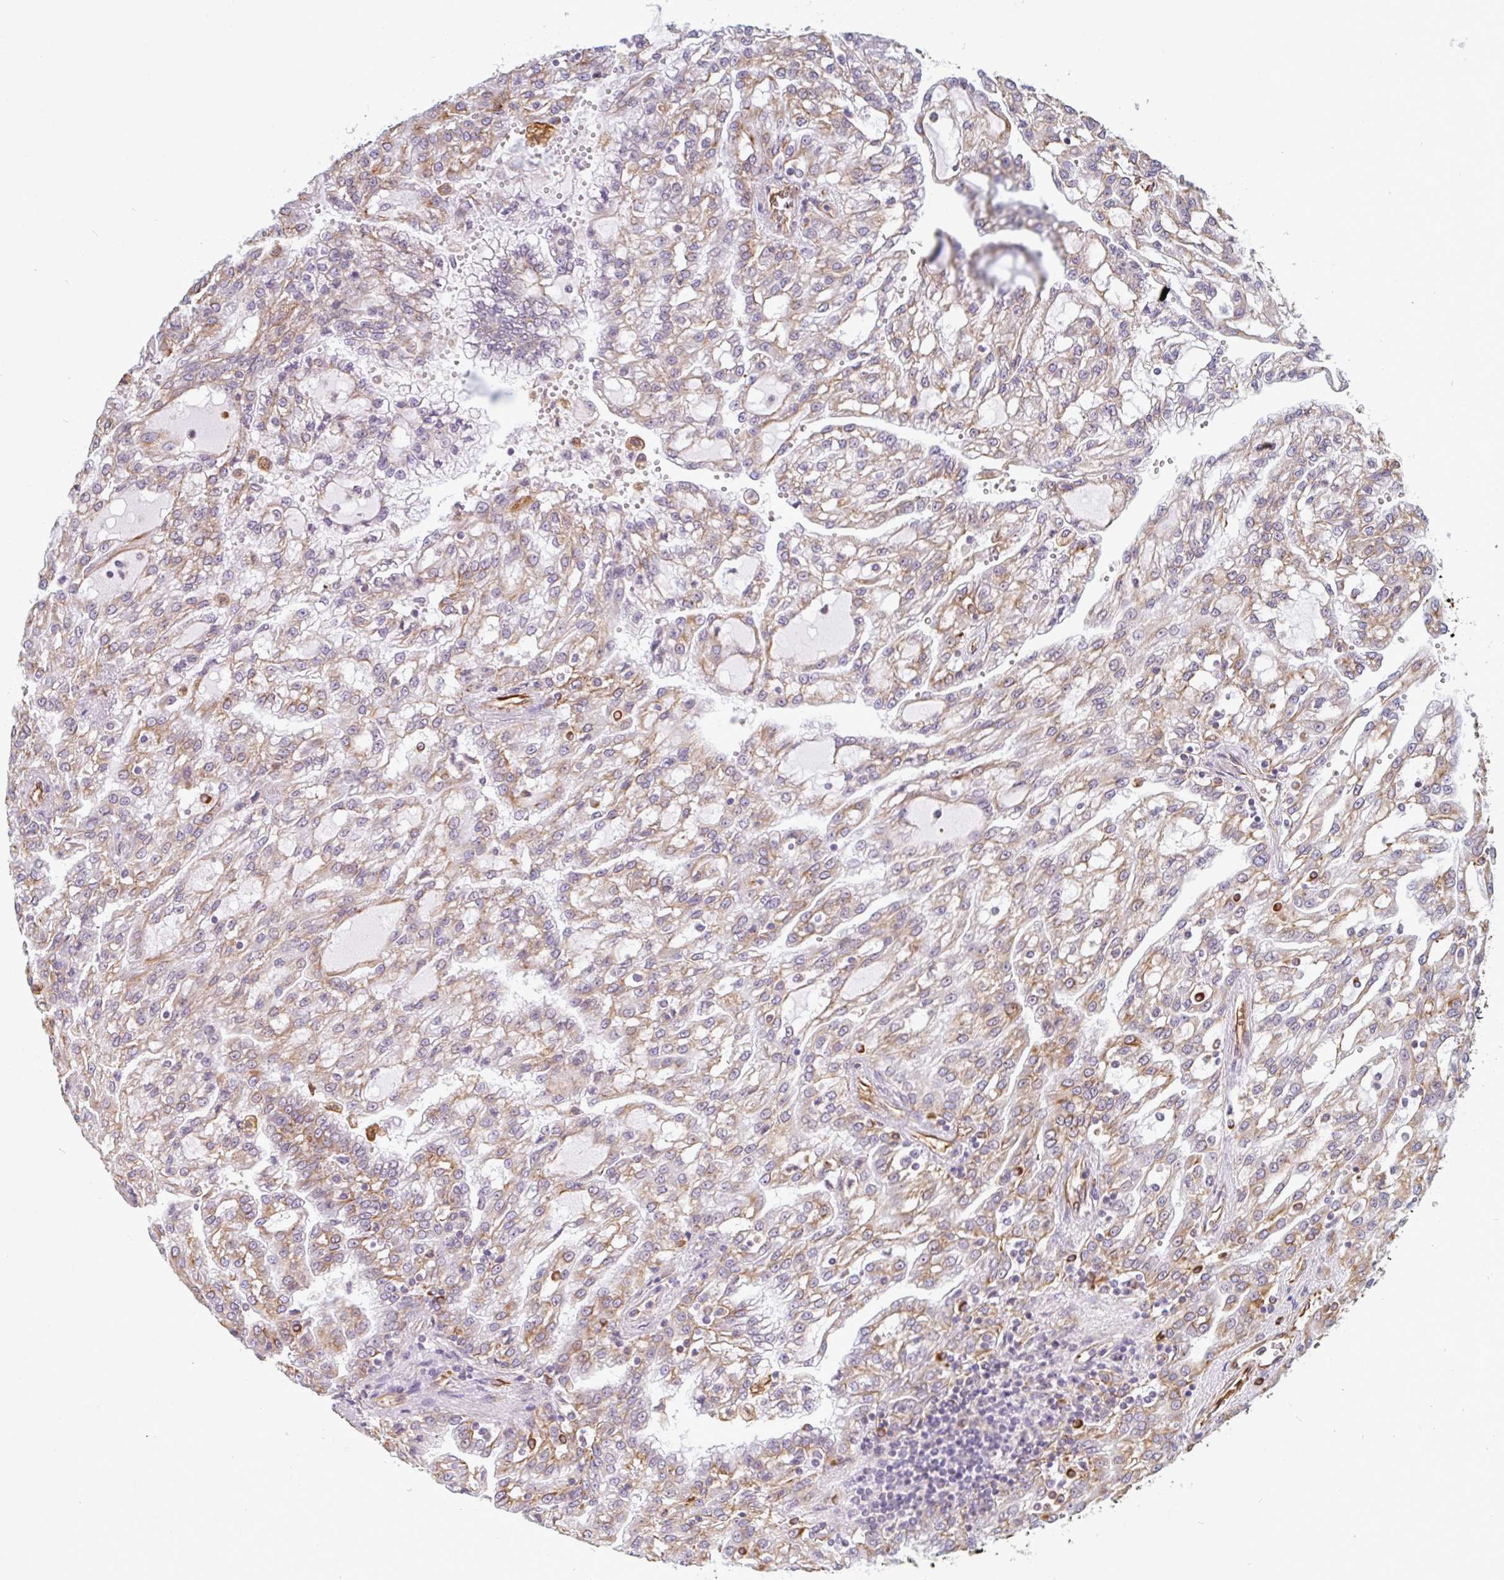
{"staining": {"intensity": "weak", "quantity": "25%-75%", "location": "cytoplasmic/membranous"}, "tissue": "renal cancer", "cell_type": "Tumor cells", "image_type": "cancer", "snomed": [{"axis": "morphology", "description": "Adenocarcinoma, NOS"}, {"axis": "topography", "description": "Kidney"}], "caption": "There is low levels of weak cytoplasmic/membranous staining in tumor cells of renal adenocarcinoma, as demonstrated by immunohistochemical staining (brown color).", "gene": "PPFIA1", "patient": {"sex": "male", "age": 63}}